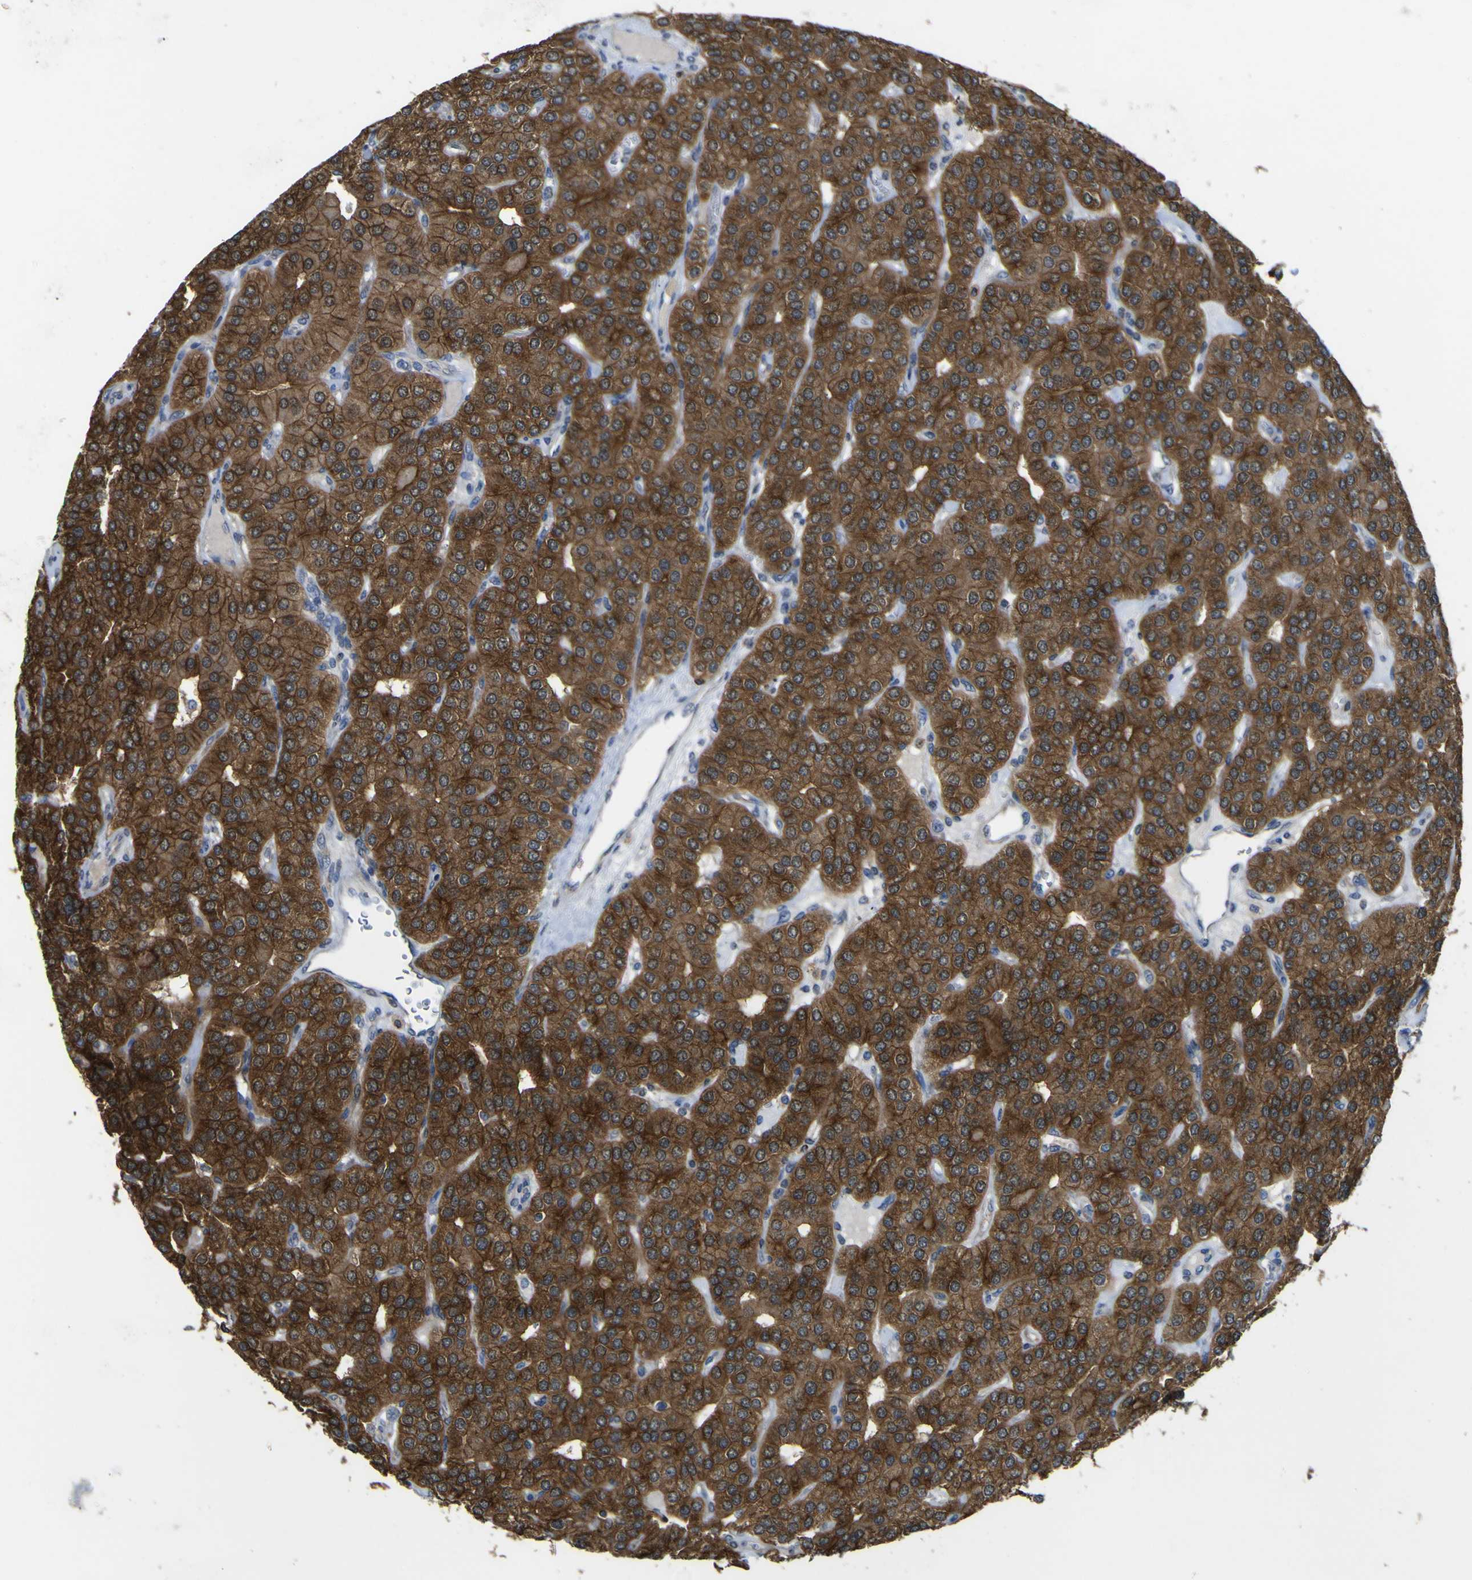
{"staining": {"intensity": "strong", "quantity": "25%-75%", "location": "cytoplasmic/membranous"}, "tissue": "parathyroid gland", "cell_type": "Glandular cells", "image_type": "normal", "snomed": [{"axis": "morphology", "description": "Normal tissue, NOS"}, {"axis": "morphology", "description": "Adenoma, NOS"}, {"axis": "topography", "description": "Parathyroid gland"}], "caption": "Protein expression analysis of normal human parathyroid gland reveals strong cytoplasmic/membranous staining in about 25%-75% of glandular cells. (DAB IHC with brightfield microscopy, high magnification).", "gene": "EML2", "patient": {"sex": "female", "age": 86}}